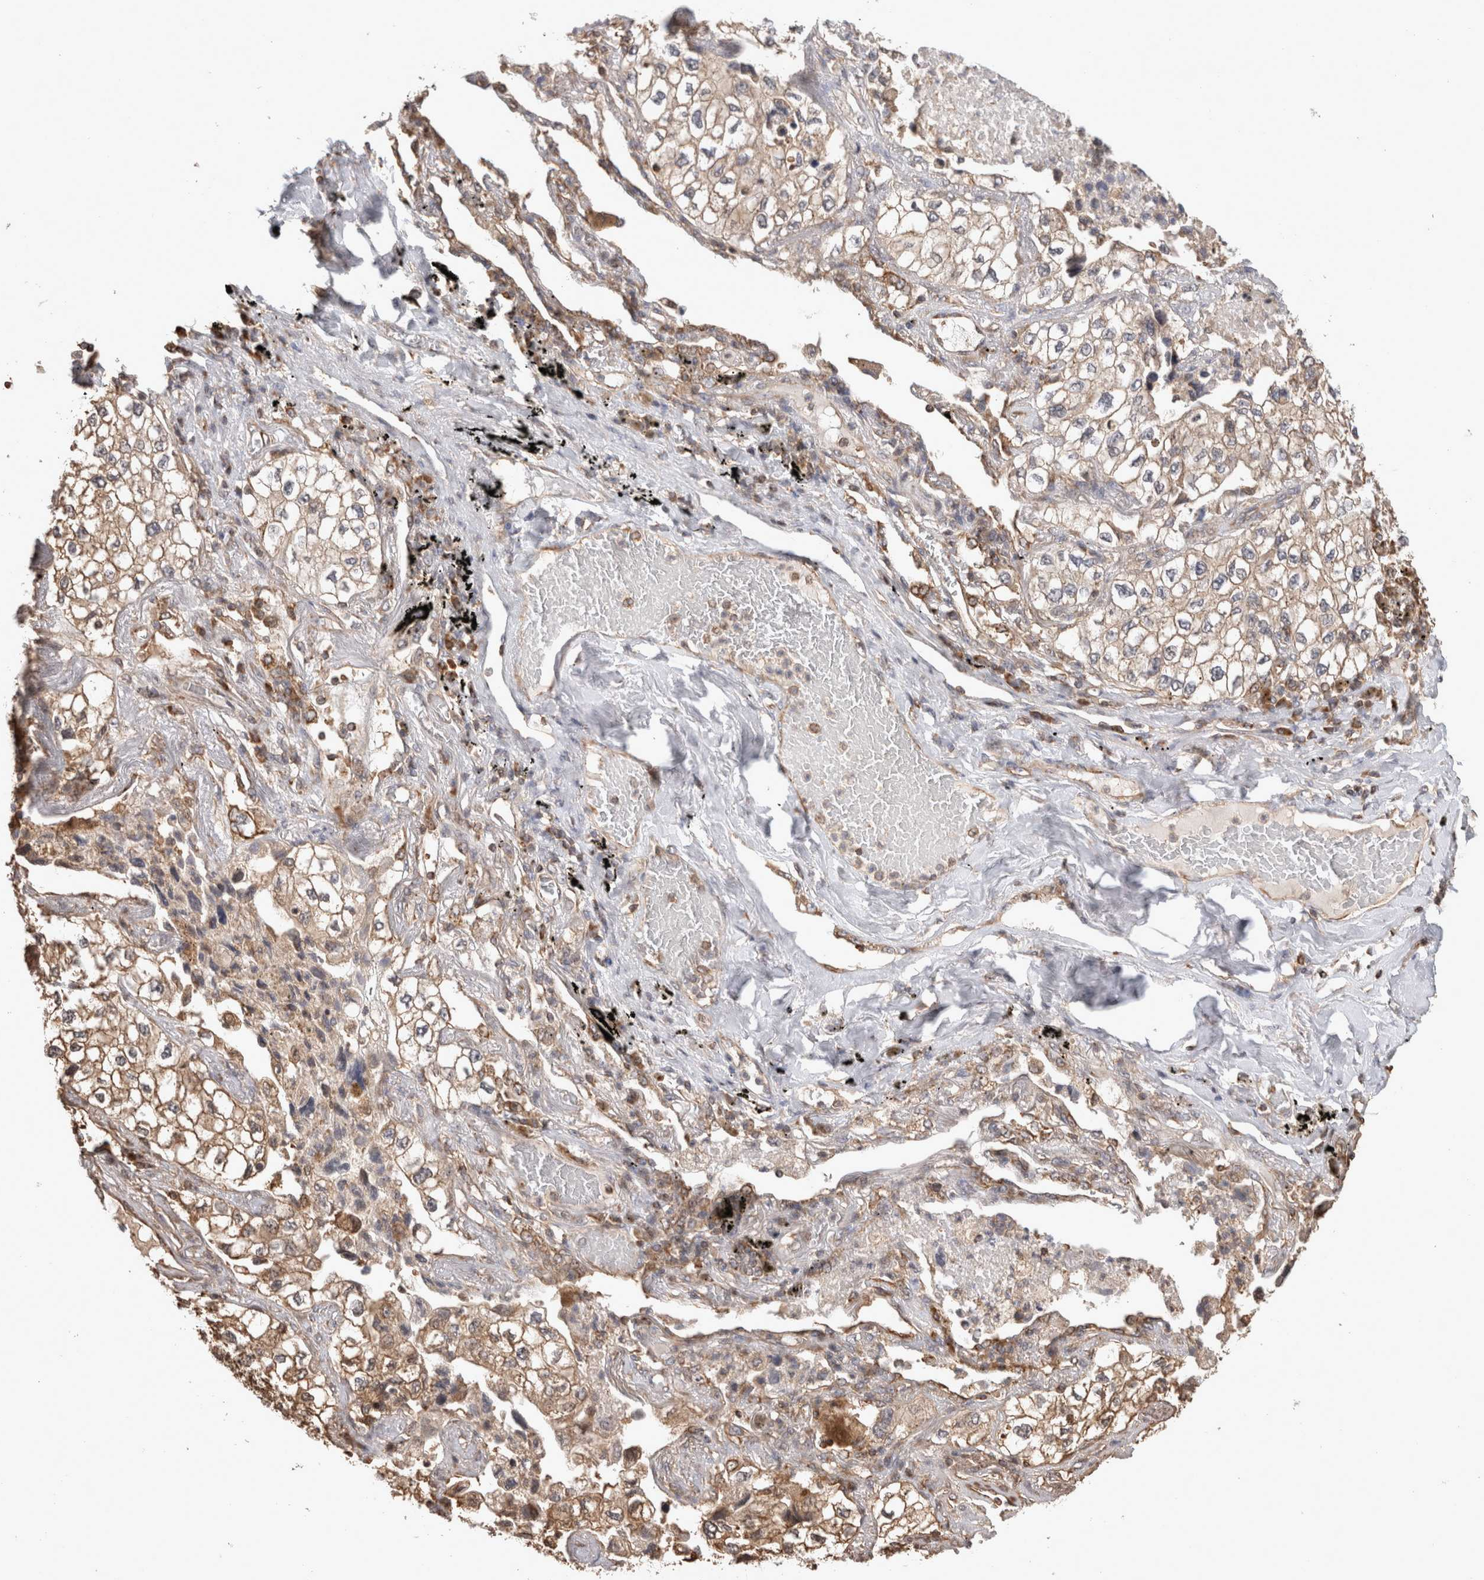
{"staining": {"intensity": "weak", "quantity": "25%-75%", "location": "cytoplasmic/membranous"}, "tissue": "lung cancer", "cell_type": "Tumor cells", "image_type": "cancer", "snomed": [{"axis": "morphology", "description": "Adenocarcinoma, NOS"}, {"axis": "topography", "description": "Lung"}], "caption": "Lung cancer (adenocarcinoma) stained with IHC exhibits weak cytoplasmic/membranous staining in about 25%-75% of tumor cells.", "gene": "IMMP2L", "patient": {"sex": "male", "age": 63}}